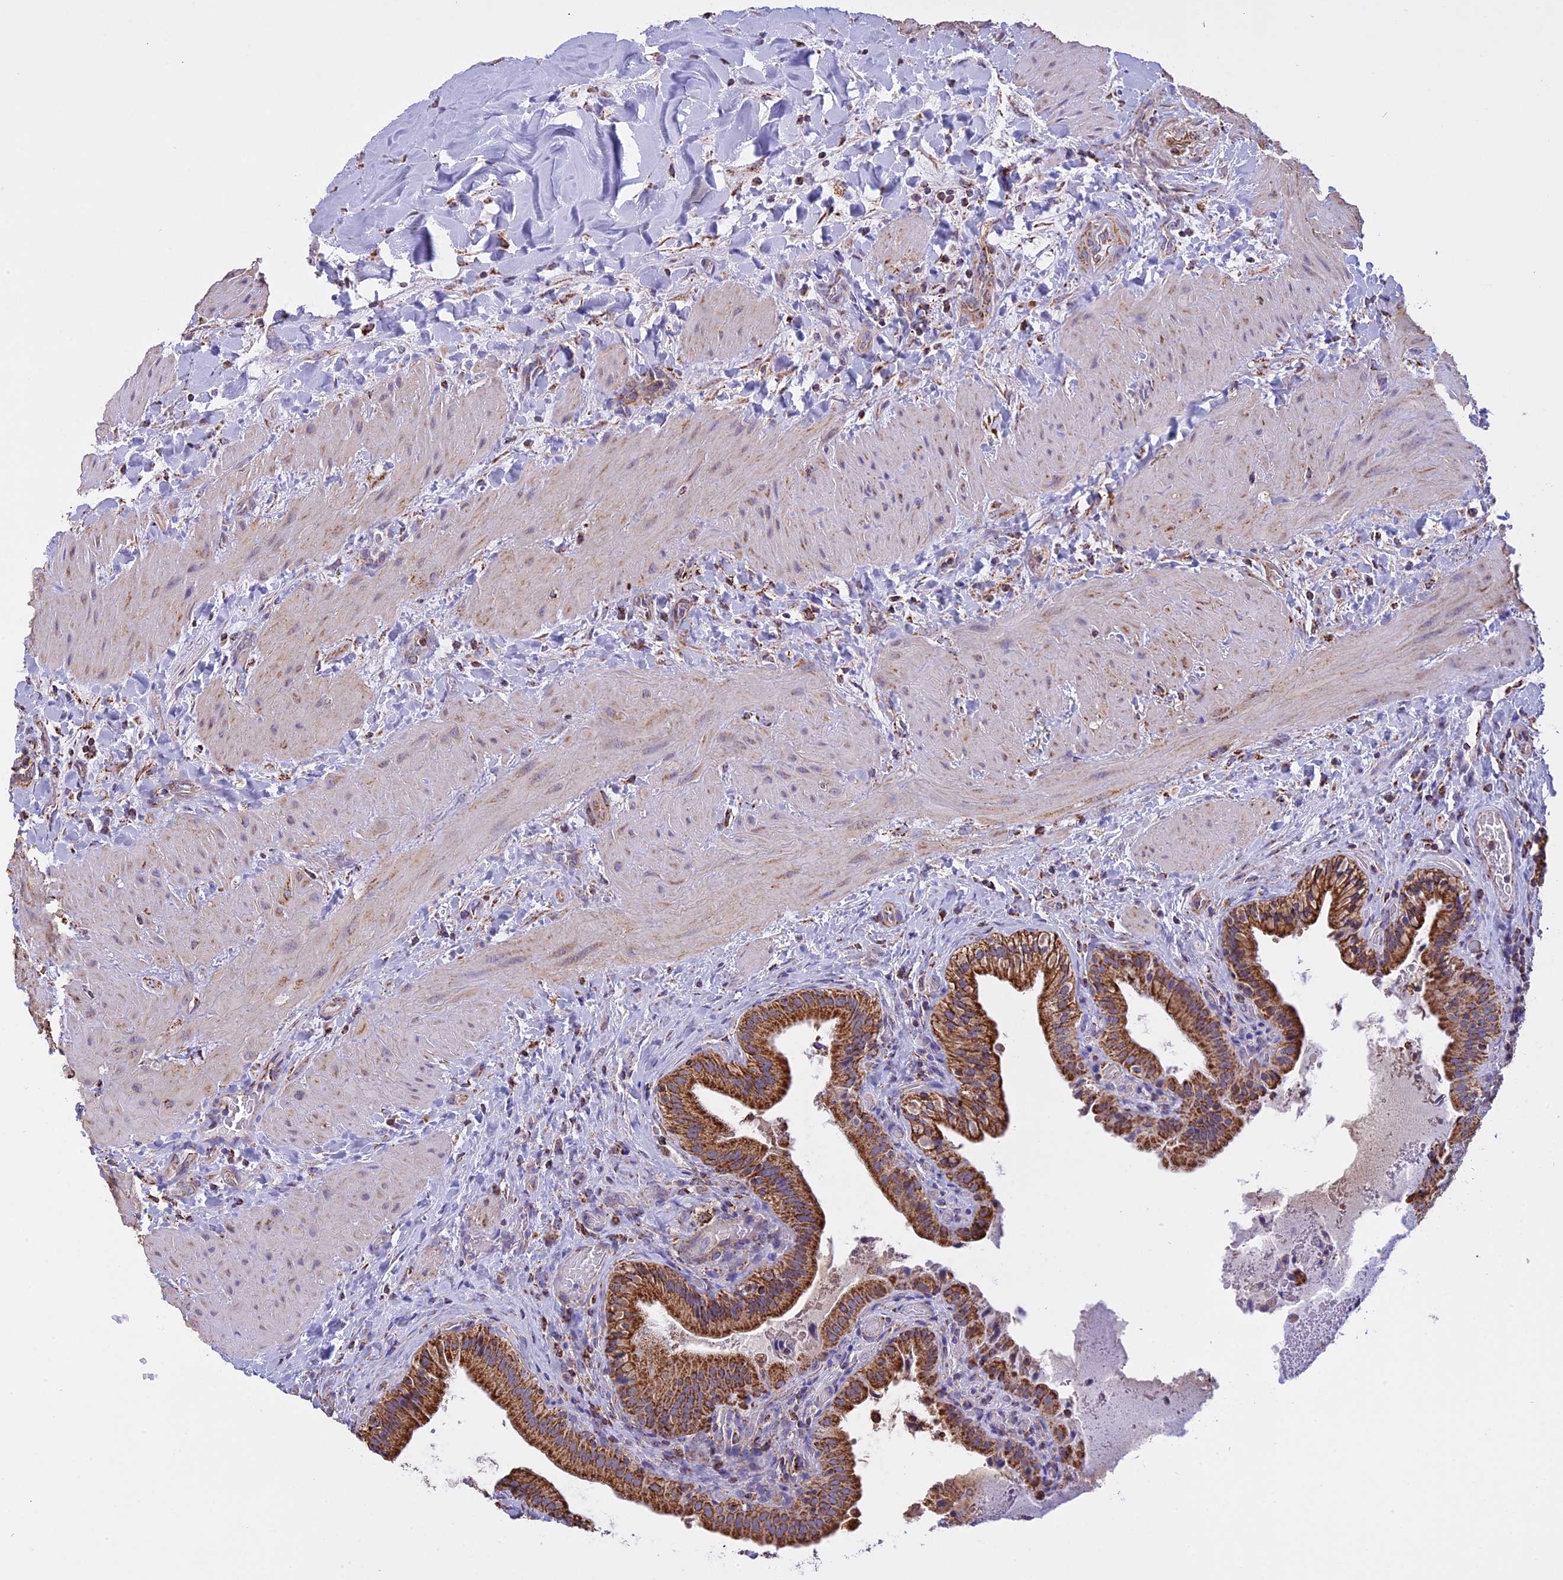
{"staining": {"intensity": "moderate", "quantity": ">75%", "location": "cytoplasmic/membranous"}, "tissue": "gallbladder", "cell_type": "Glandular cells", "image_type": "normal", "snomed": [{"axis": "morphology", "description": "Normal tissue, NOS"}, {"axis": "topography", "description": "Gallbladder"}], "caption": "High-power microscopy captured an immunohistochemistry (IHC) image of unremarkable gallbladder, revealing moderate cytoplasmic/membranous staining in about >75% of glandular cells. (IHC, brightfield microscopy, high magnification).", "gene": "KCNG1", "patient": {"sex": "male", "age": 24}}